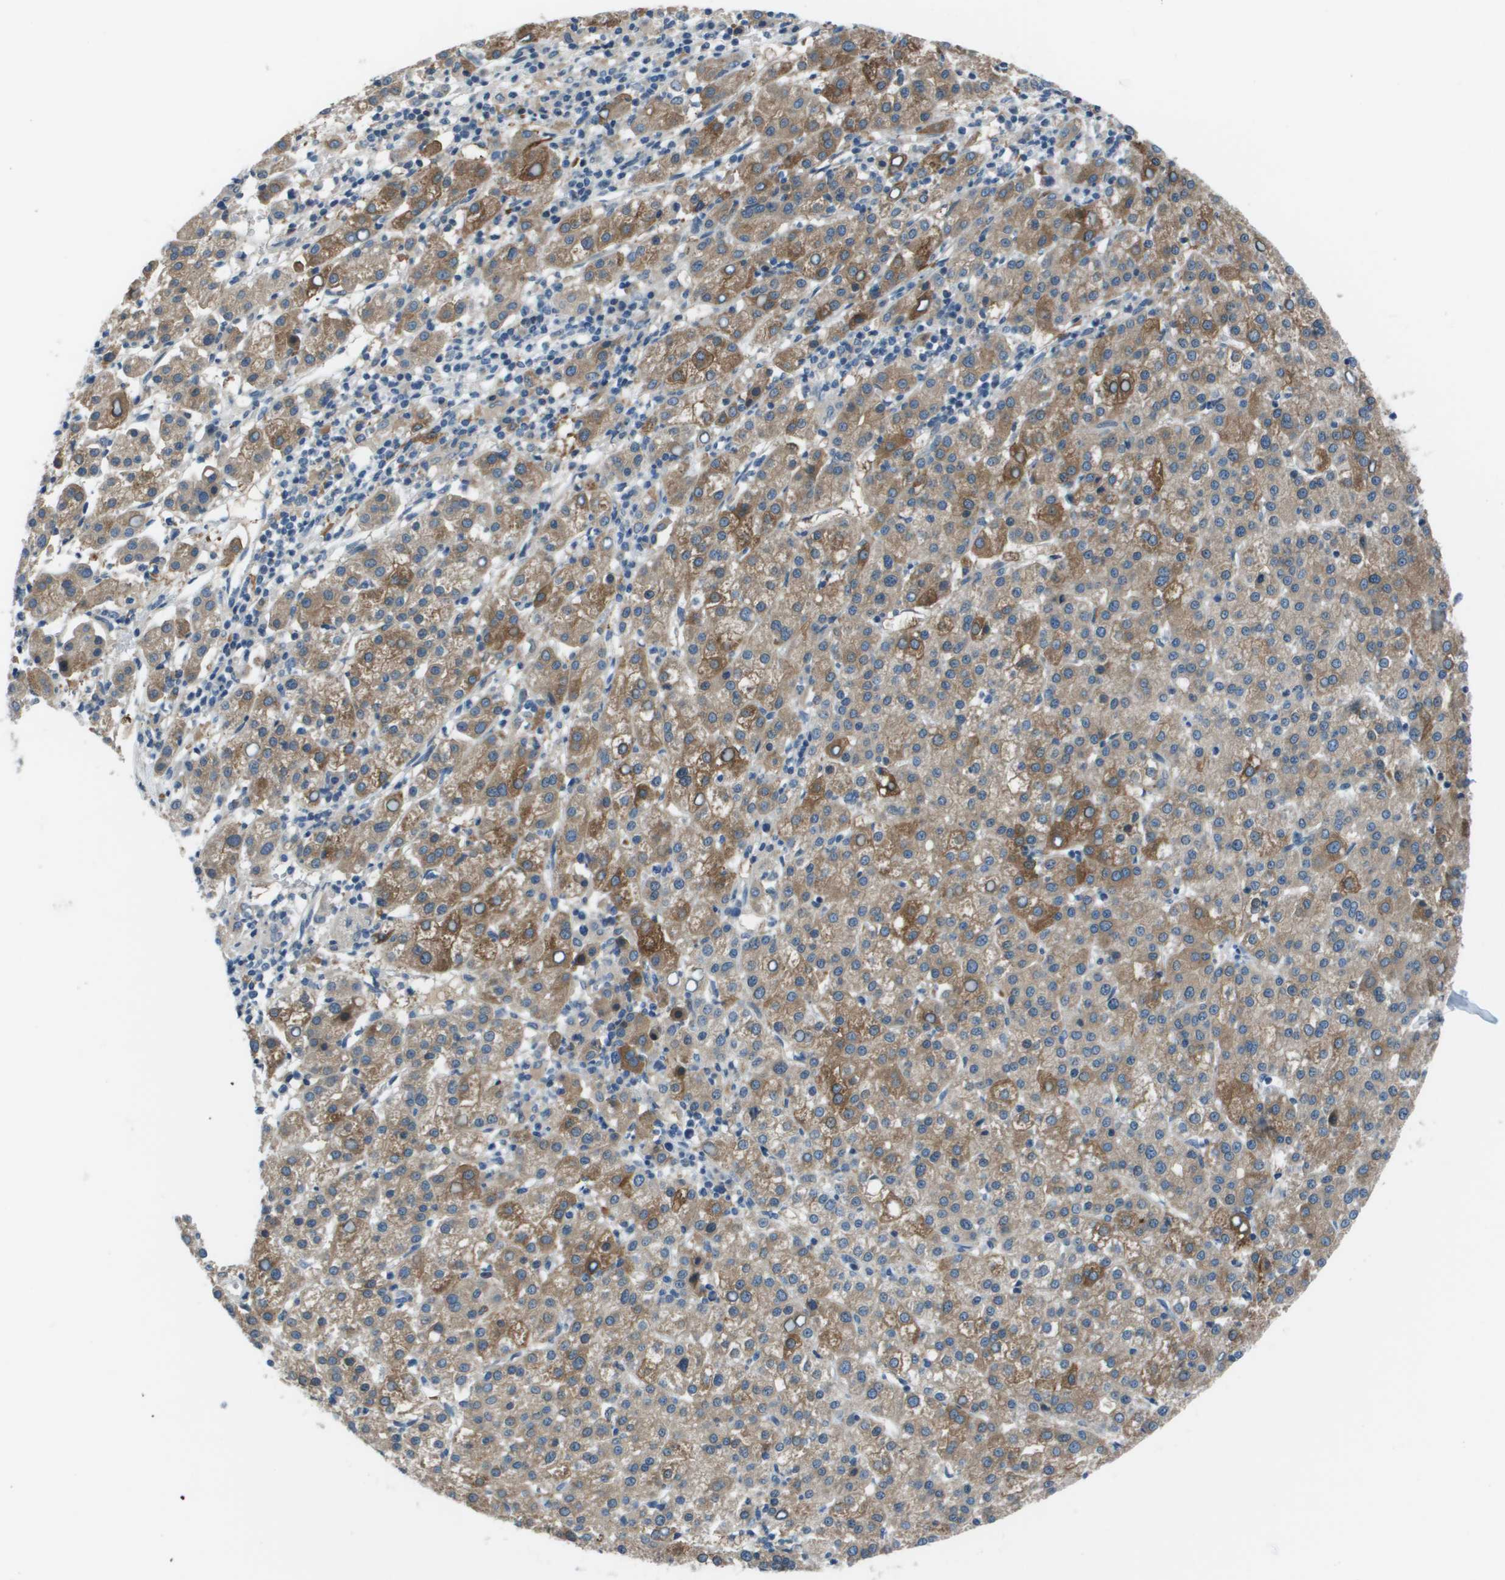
{"staining": {"intensity": "moderate", "quantity": ">75%", "location": "cytoplasmic/membranous"}, "tissue": "liver cancer", "cell_type": "Tumor cells", "image_type": "cancer", "snomed": [{"axis": "morphology", "description": "Carcinoma, Hepatocellular, NOS"}, {"axis": "topography", "description": "Liver"}], "caption": "Immunohistochemistry staining of liver cancer (hepatocellular carcinoma), which shows medium levels of moderate cytoplasmic/membranous staining in about >75% of tumor cells indicating moderate cytoplasmic/membranous protein staining. The staining was performed using DAB (3,3'-diaminobenzidine) (brown) for protein detection and nuclei were counterstained in hematoxylin (blue).", "gene": "EIF3B", "patient": {"sex": "female", "age": 58}}